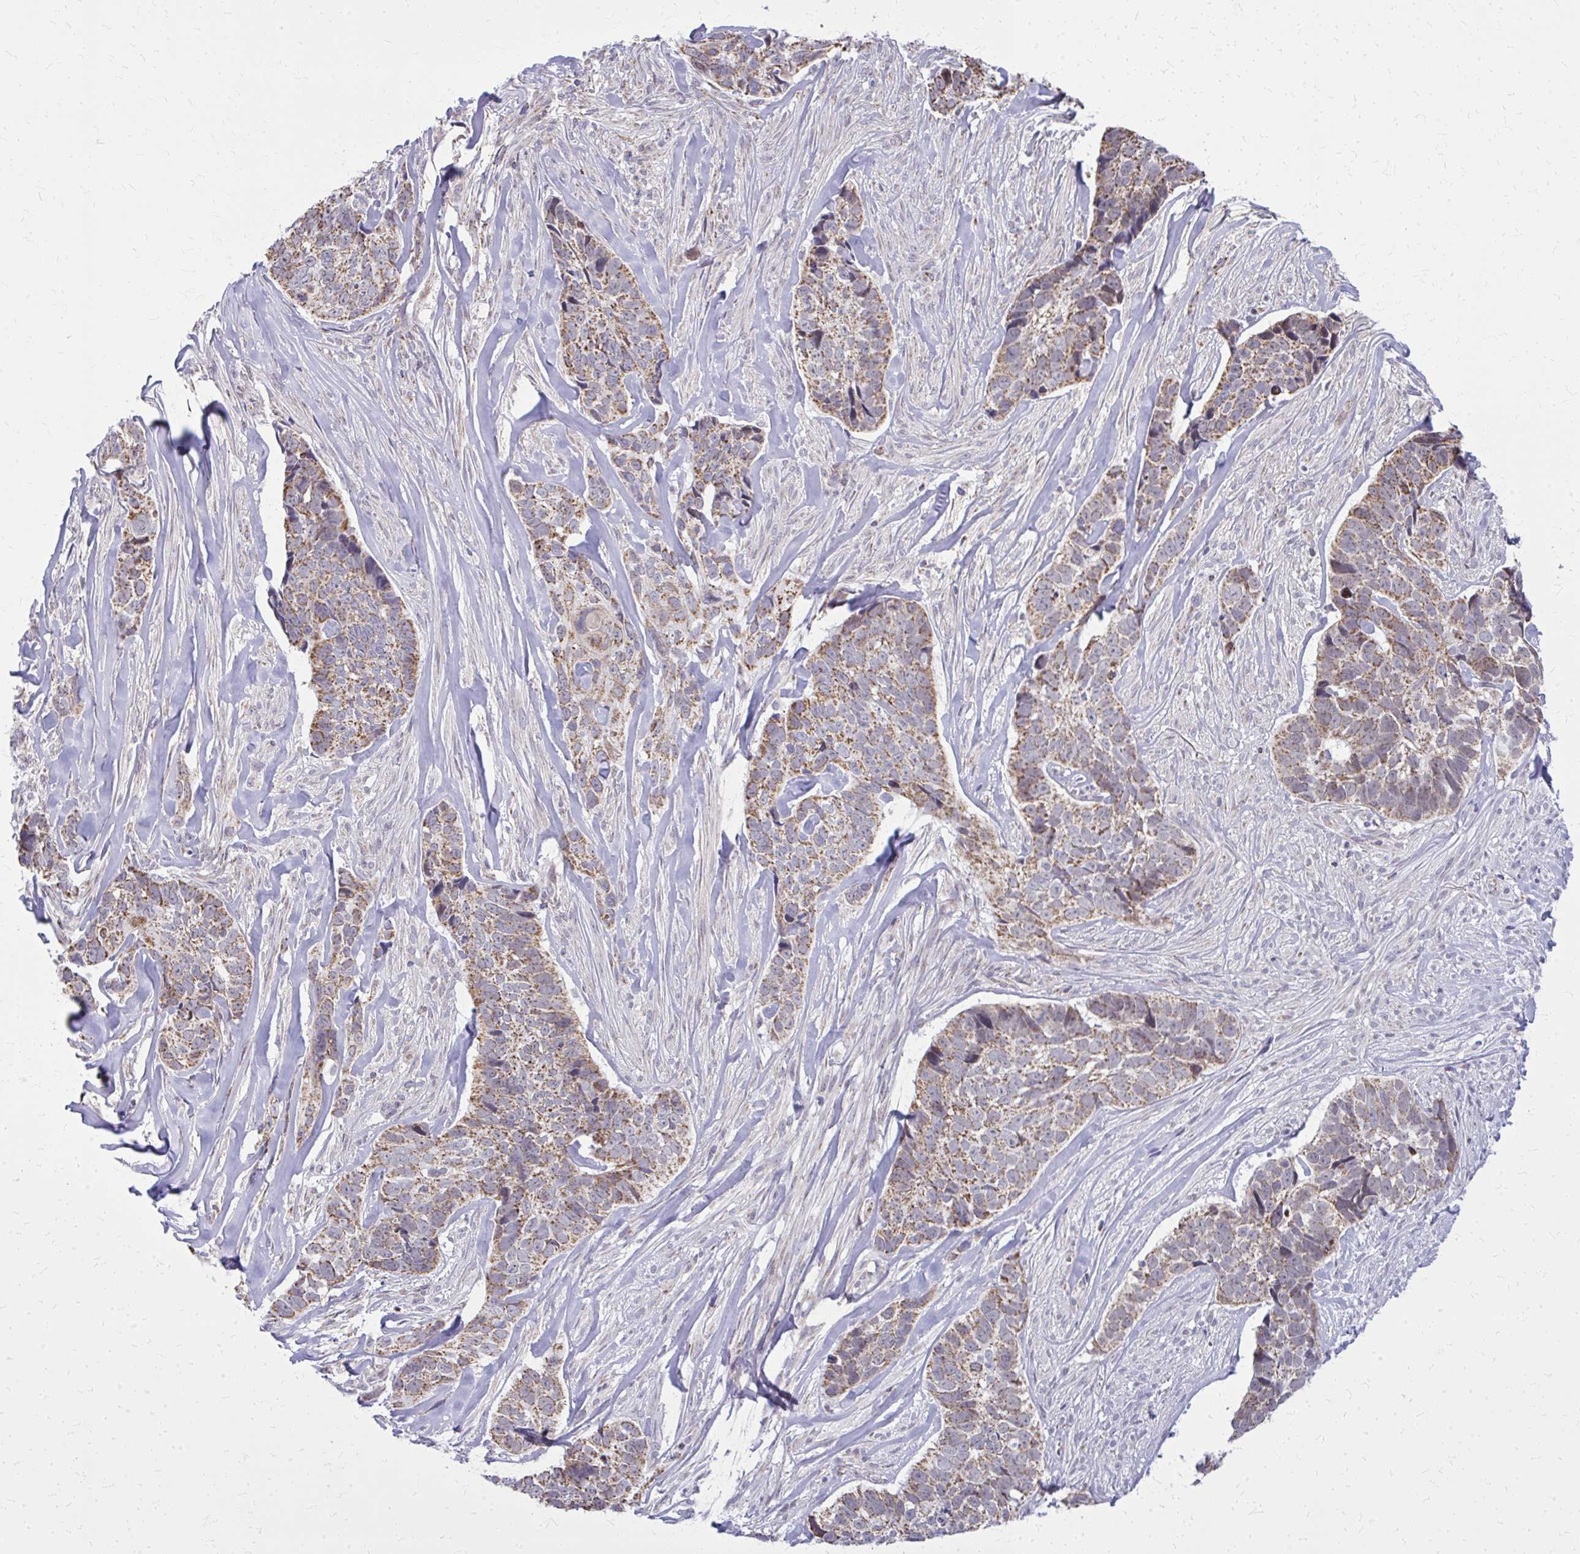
{"staining": {"intensity": "moderate", "quantity": ">75%", "location": "cytoplasmic/membranous"}, "tissue": "skin cancer", "cell_type": "Tumor cells", "image_type": "cancer", "snomed": [{"axis": "morphology", "description": "Basal cell carcinoma"}, {"axis": "topography", "description": "Skin"}], "caption": "An image of human skin cancer (basal cell carcinoma) stained for a protein displays moderate cytoplasmic/membranous brown staining in tumor cells.", "gene": "ZNF362", "patient": {"sex": "female", "age": 82}}